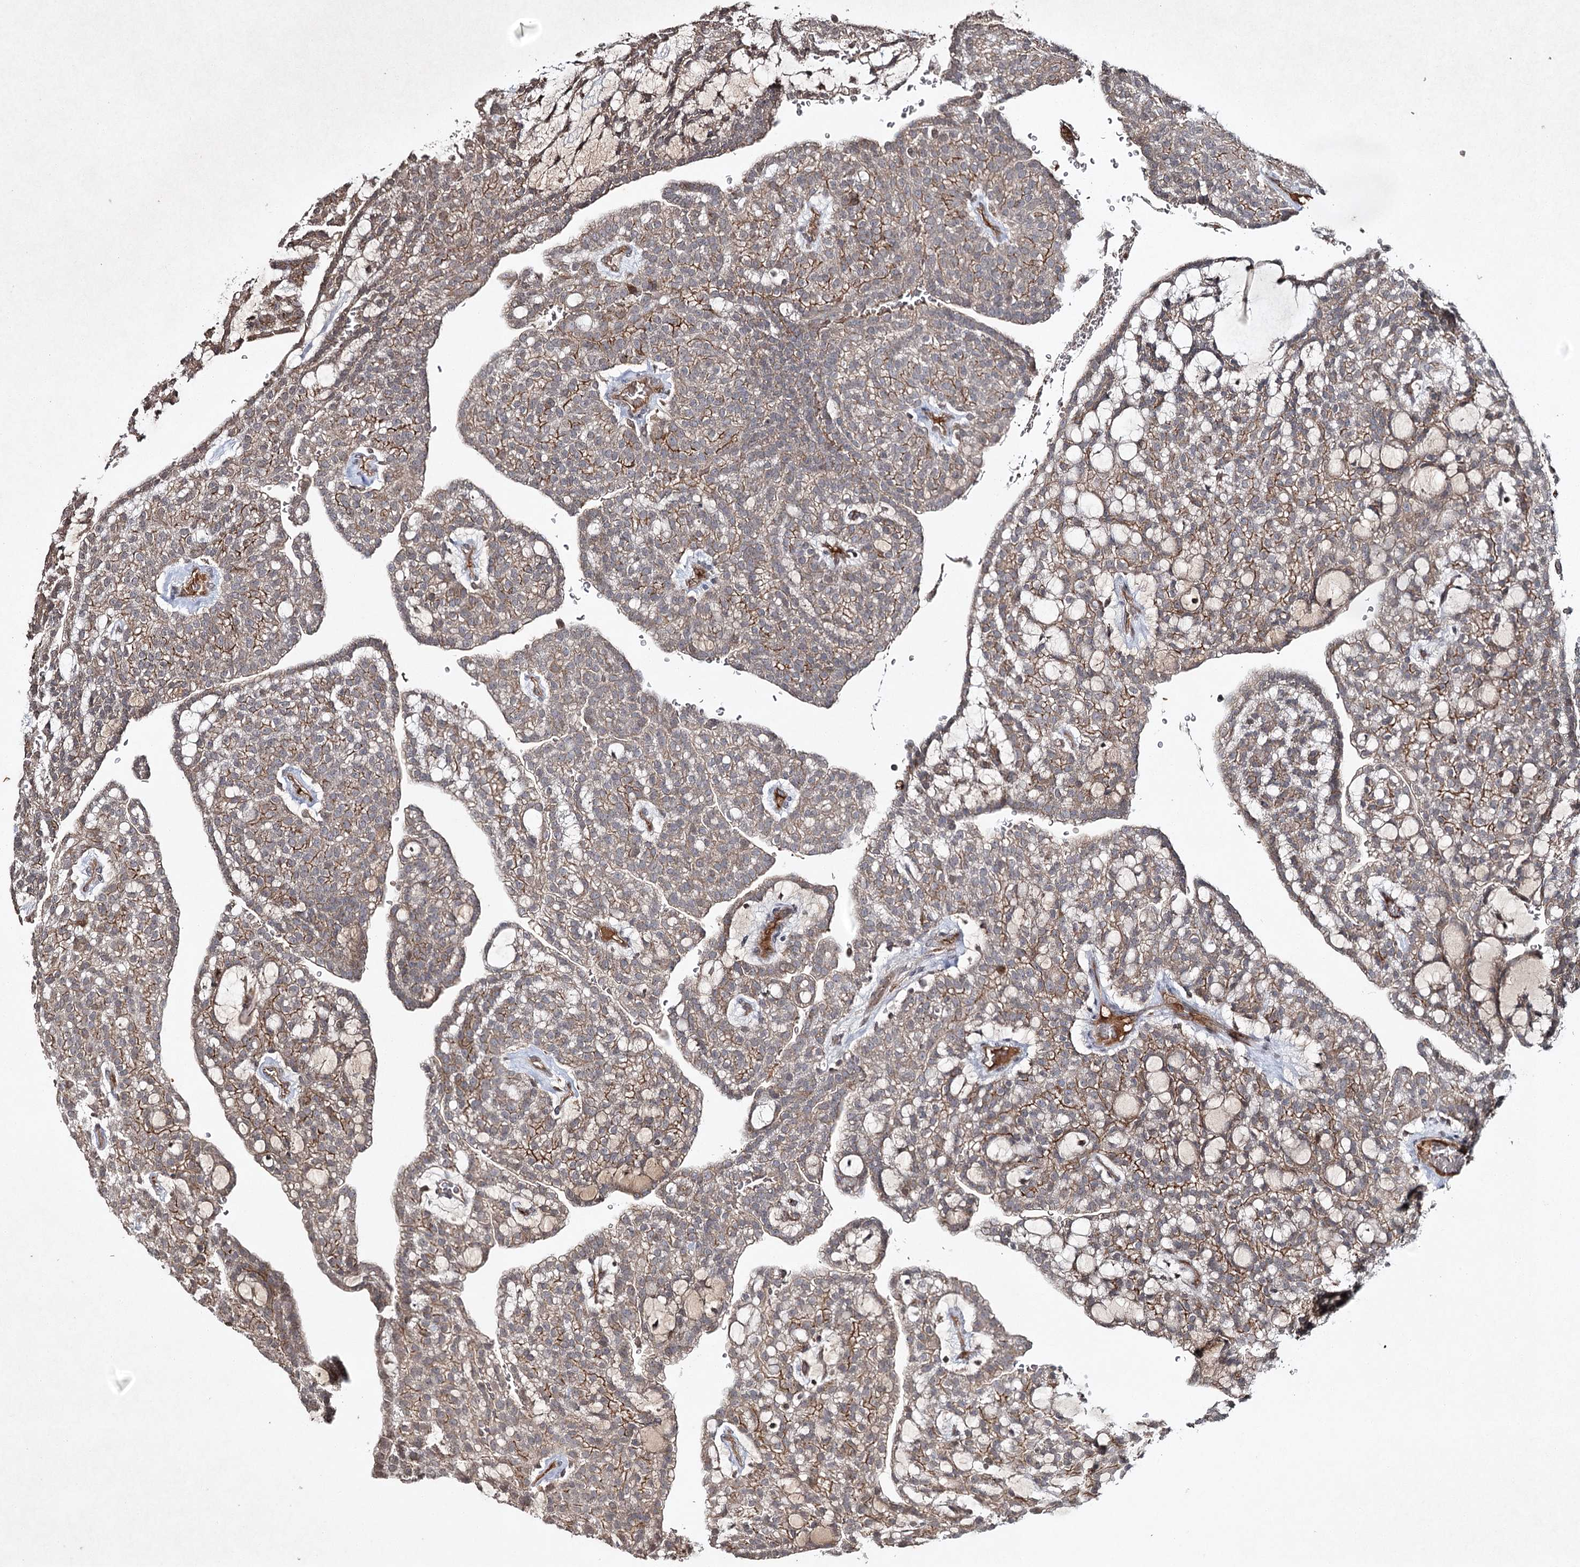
{"staining": {"intensity": "moderate", "quantity": "25%-75%", "location": "cytoplasmic/membranous"}, "tissue": "renal cancer", "cell_type": "Tumor cells", "image_type": "cancer", "snomed": [{"axis": "morphology", "description": "Adenocarcinoma, NOS"}, {"axis": "topography", "description": "Kidney"}], "caption": "This image demonstrates renal cancer stained with immunohistochemistry (IHC) to label a protein in brown. The cytoplasmic/membranous of tumor cells show moderate positivity for the protein. Nuclei are counter-stained blue.", "gene": "CYP2B6", "patient": {"sex": "male", "age": 63}}